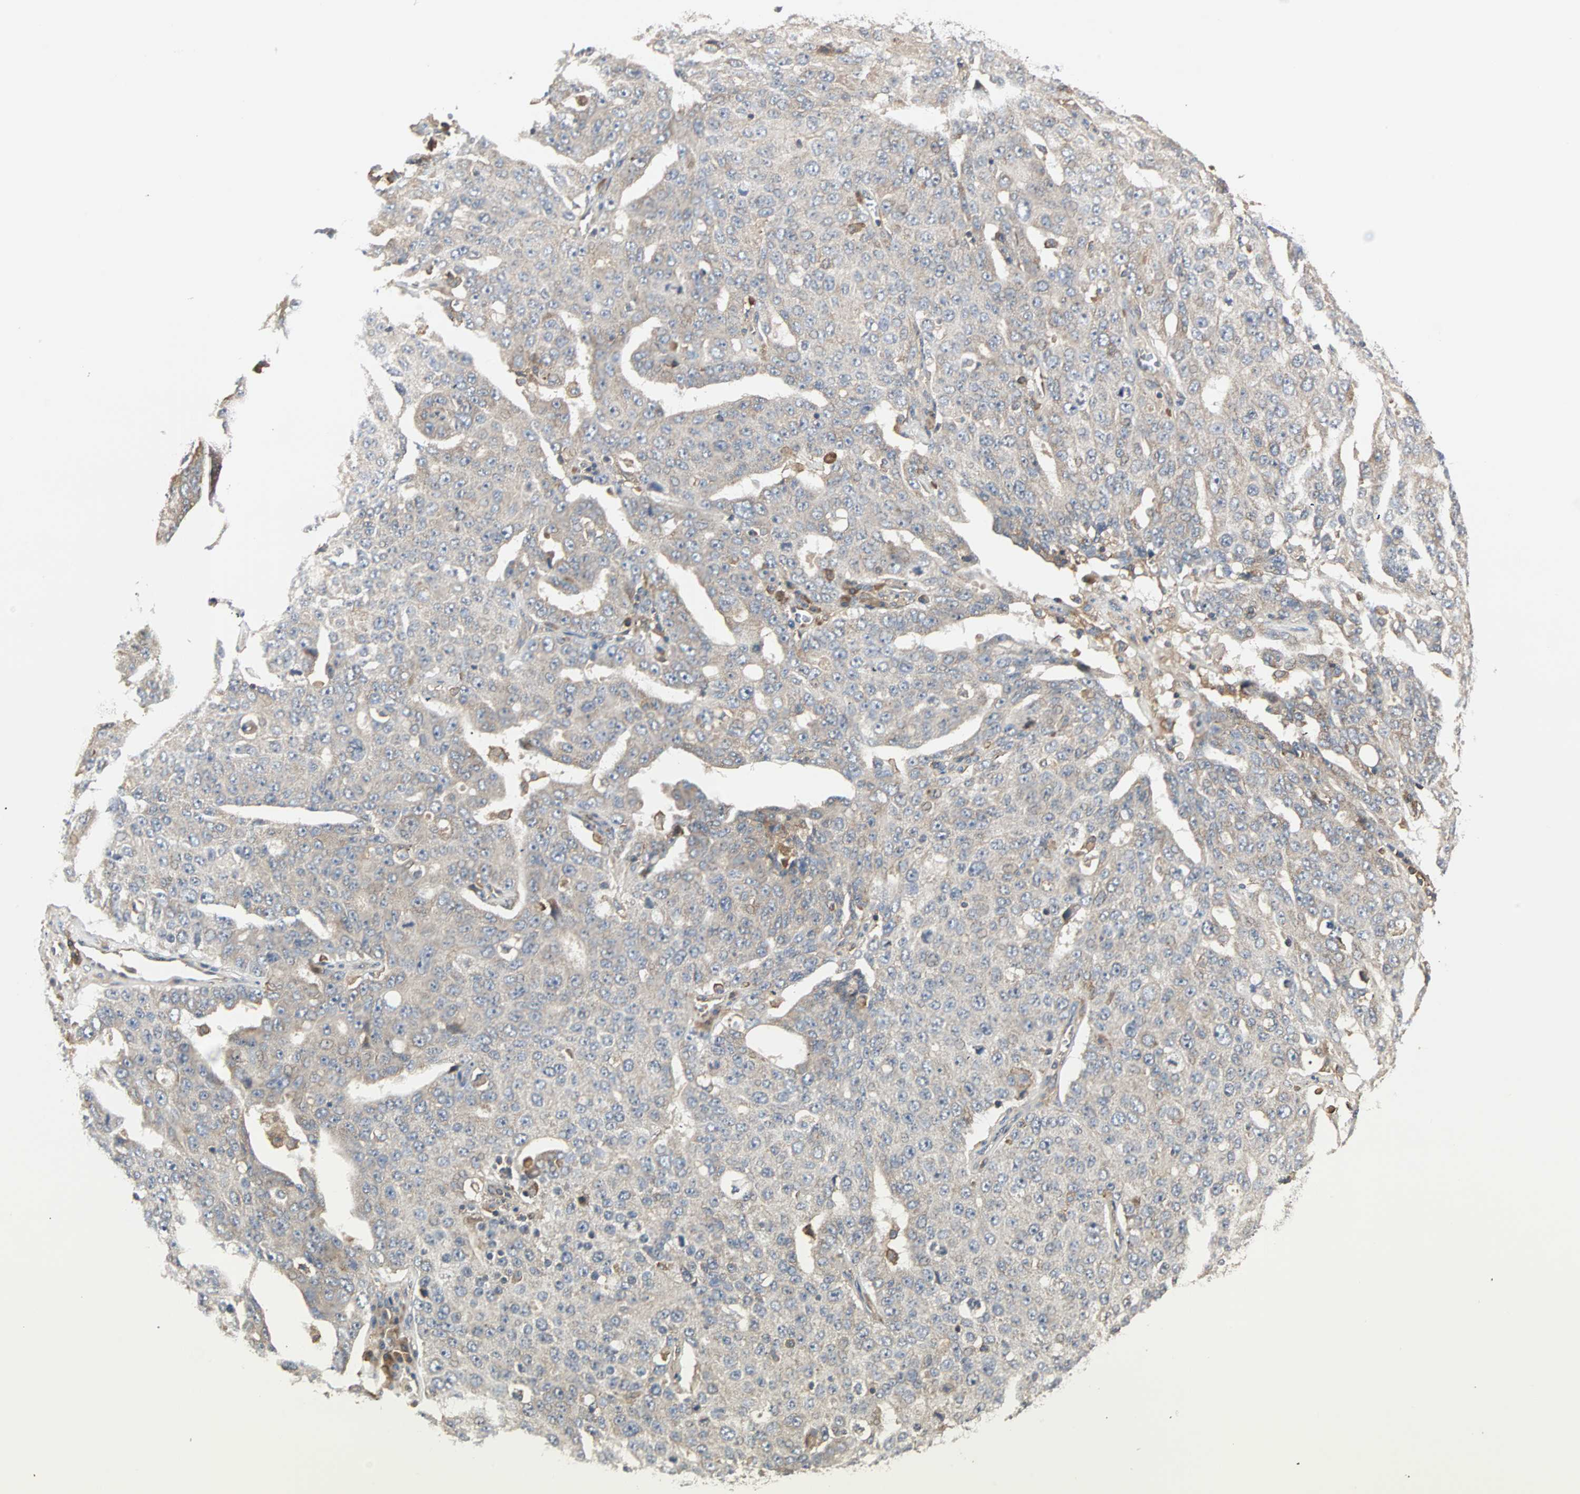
{"staining": {"intensity": "weak", "quantity": "25%-75%", "location": "cytoplasmic/membranous"}, "tissue": "ovarian cancer", "cell_type": "Tumor cells", "image_type": "cancer", "snomed": [{"axis": "morphology", "description": "Carcinoma, endometroid"}, {"axis": "topography", "description": "Ovary"}], "caption": "Protein staining demonstrates weak cytoplasmic/membranous expression in about 25%-75% of tumor cells in ovarian endometroid carcinoma. The protein is shown in brown color, while the nuclei are stained blue.", "gene": "GNAI2", "patient": {"sex": "female", "age": 62}}